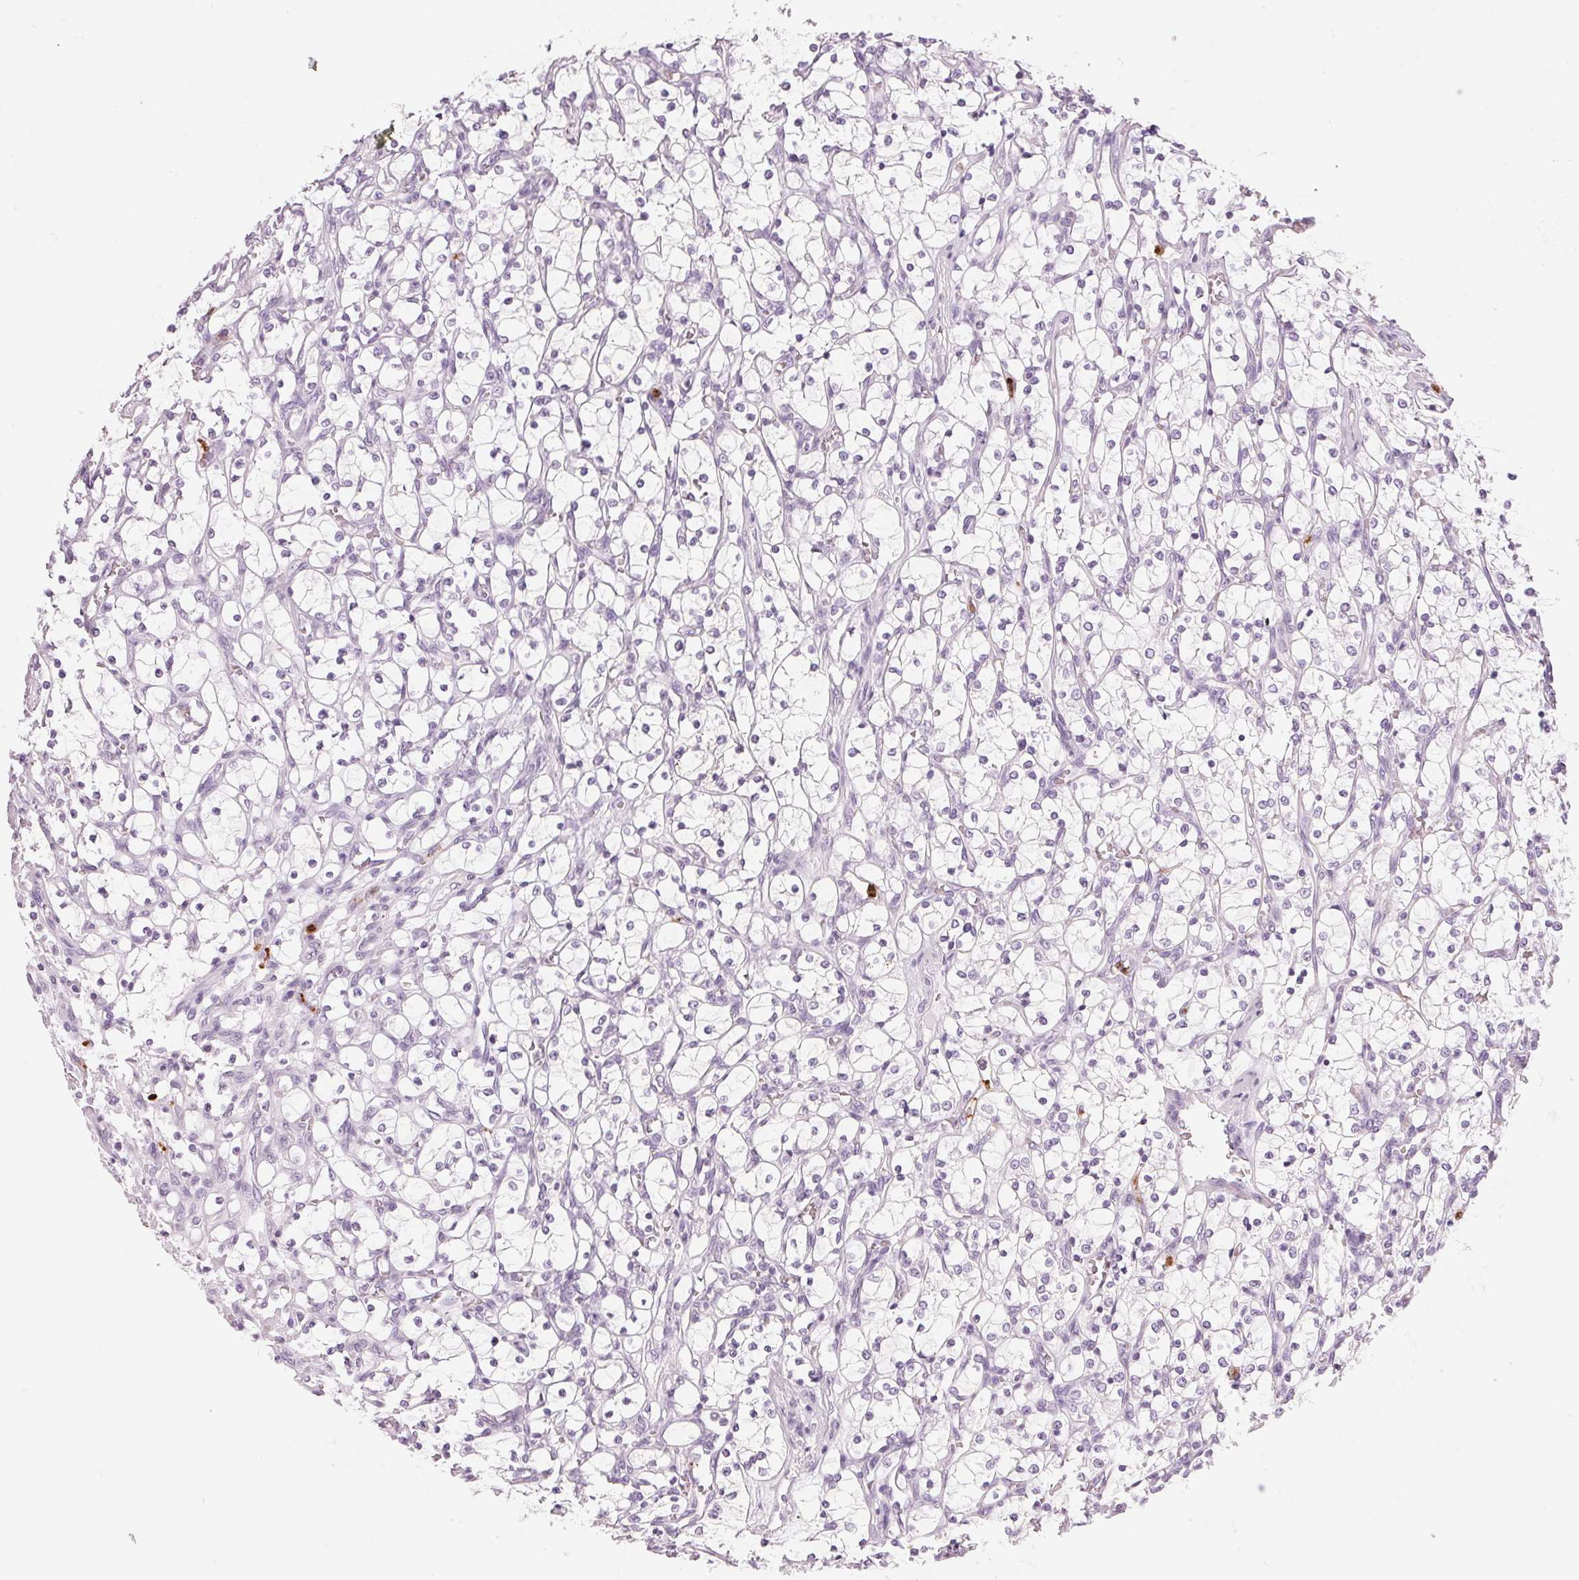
{"staining": {"intensity": "negative", "quantity": "none", "location": "none"}, "tissue": "renal cancer", "cell_type": "Tumor cells", "image_type": "cancer", "snomed": [{"axis": "morphology", "description": "Adenocarcinoma, NOS"}, {"axis": "topography", "description": "Kidney"}], "caption": "Immunohistochemical staining of human renal cancer (adenocarcinoma) exhibits no significant positivity in tumor cells.", "gene": "KLK7", "patient": {"sex": "female", "age": 69}}